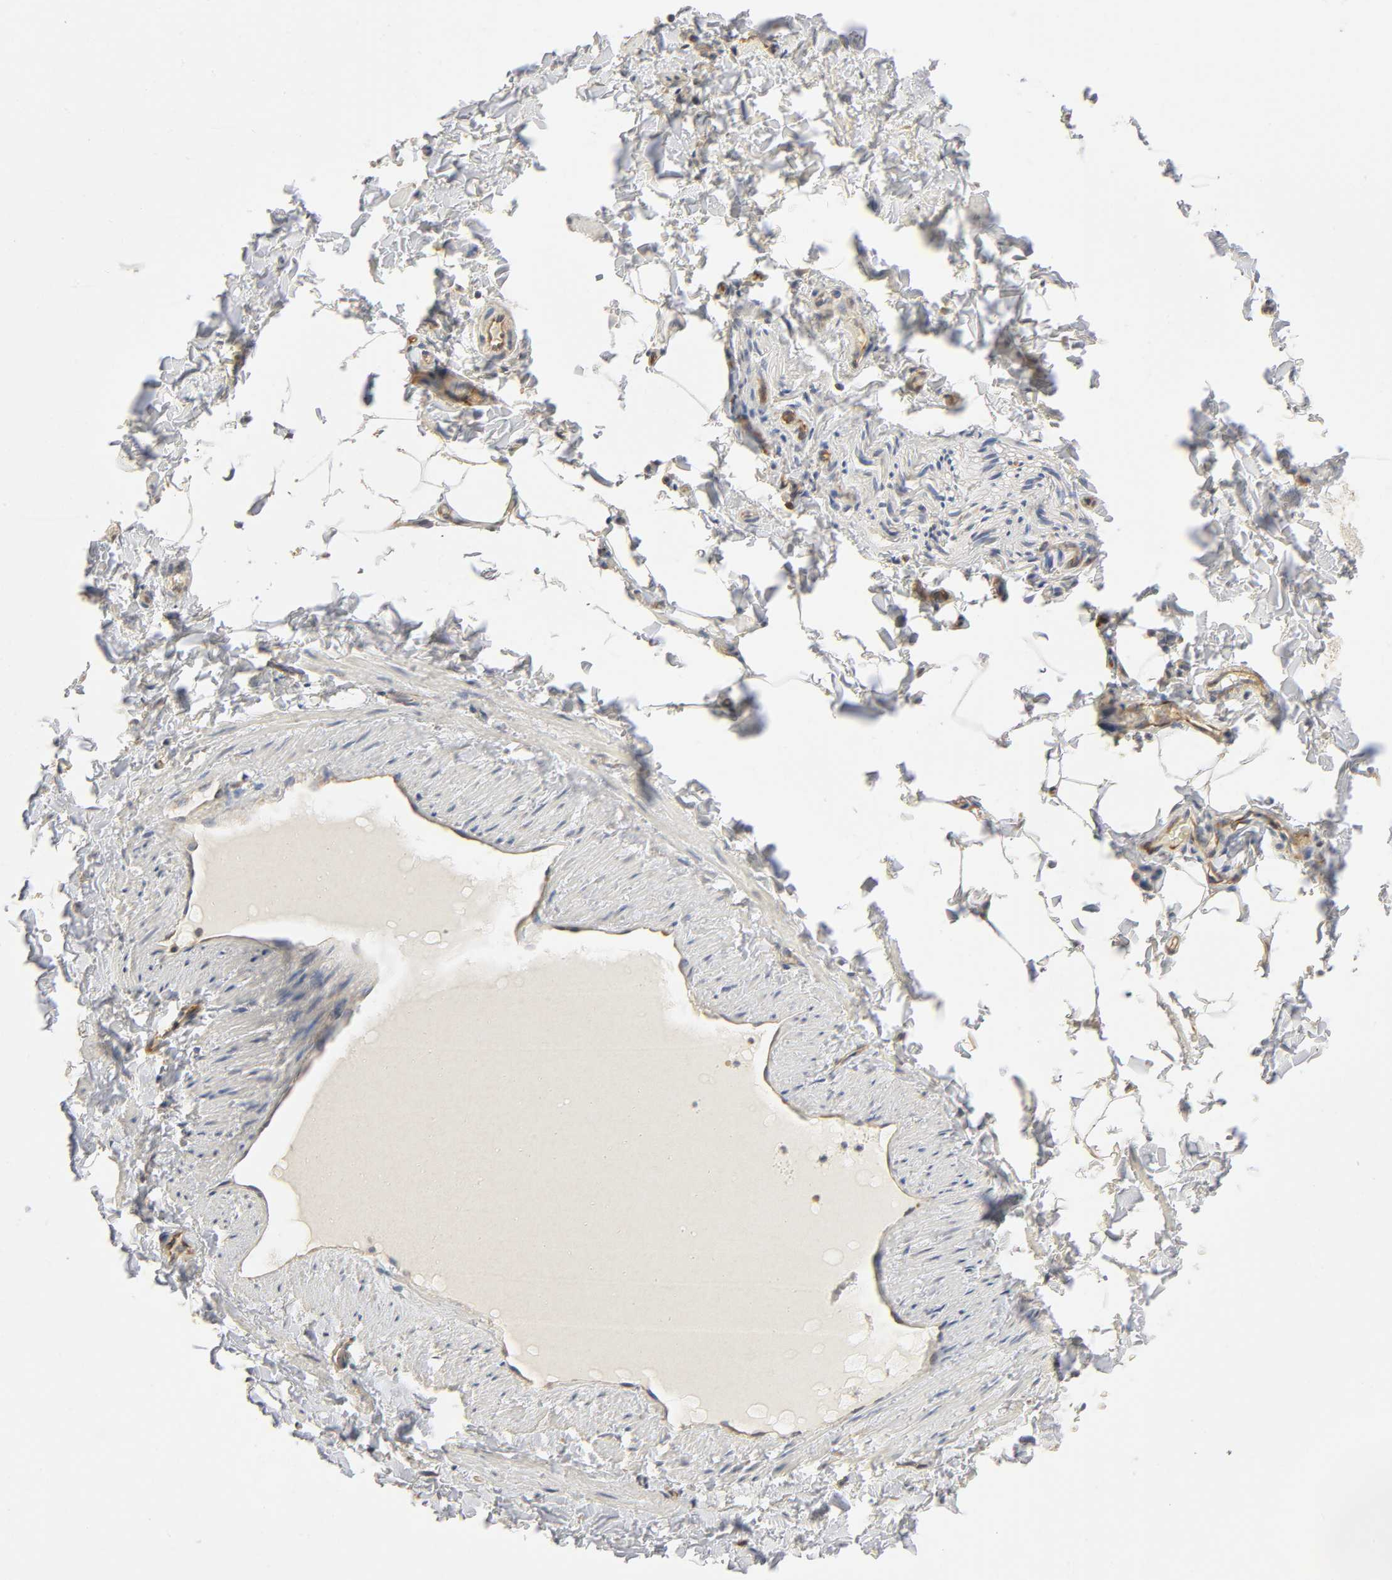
{"staining": {"intensity": "moderate", "quantity": ">75%", "location": "cytoplasmic/membranous"}, "tissue": "adipose tissue", "cell_type": "Adipocytes", "image_type": "normal", "snomed": [{"axis": "morphology", "description": "Normal tissue, NOS"}, {"axis": "topography", "description": "Vascular tissue"}], "caption": "Immunohistochemical staining of unremarkable human adipose tissue reveals medium levels of moderate cytoplasmic/membranous expression in approximately >75% of adipocytes. (DAB = brown stain, brightfield microscopy at high magnification).", "gene": "IQCJ", "patient": {"sex": "male", "age": 41}}